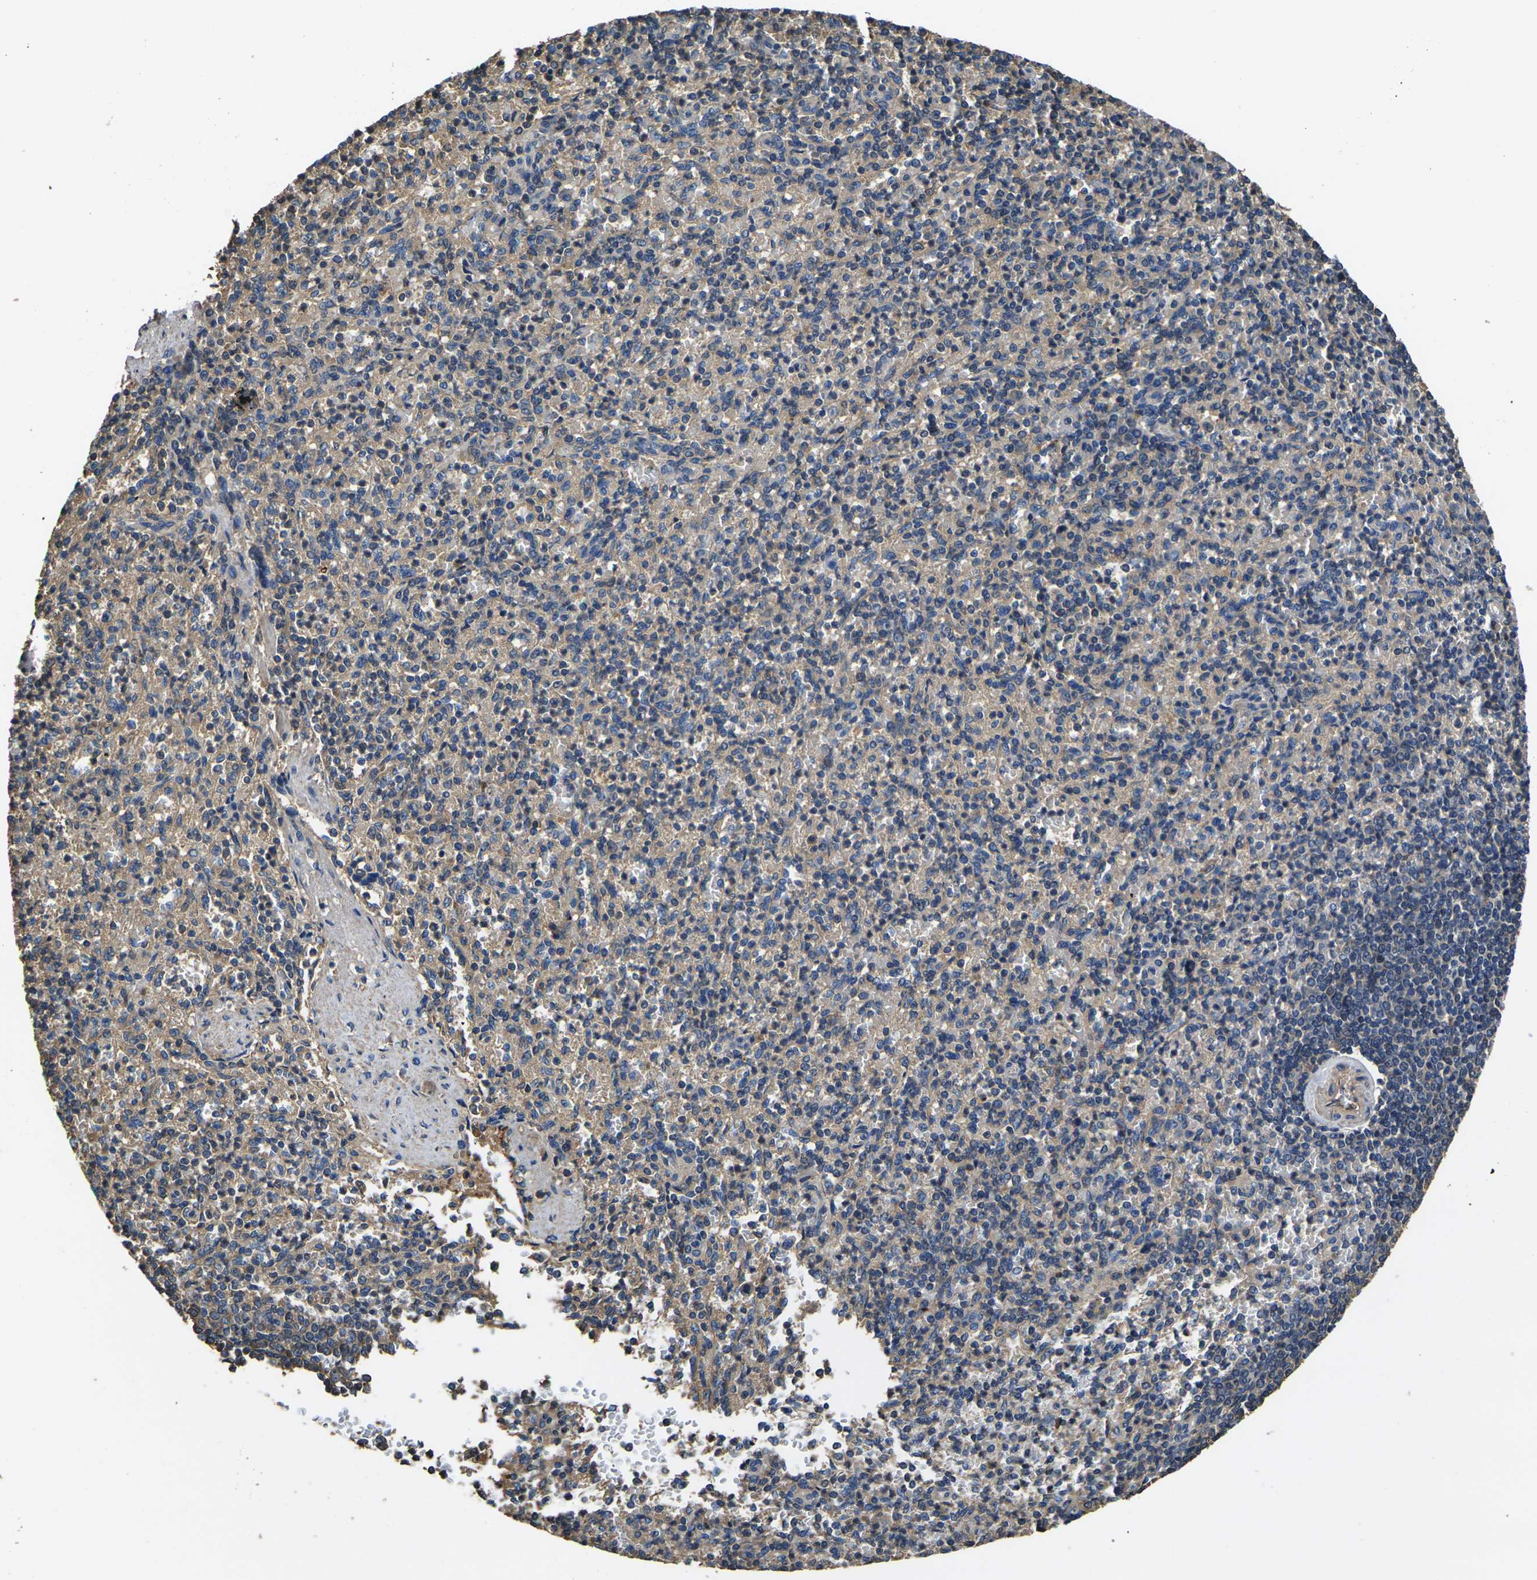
{"staining": {"intensity": "weak", "quantity": "25%-75%", "location": "cytoplasmic/membranous"}, "tissue": "spleen", "cell_type": "Cells in red pulp", "image_type": "normal", "snomed": [{"axis": "morphology", "description": "Normal tissue, NOS"}, {"axis": "topography", "description": "Spleen"}], "caption": "Immunohistochemical staining of normal human spleen exhibits low levels of weak cytoplasmic/membranous expression in about 25%-75% of cells in red pulp.", "gene": "HSPG2", "patient": {"sex": "female", "age": 74}}